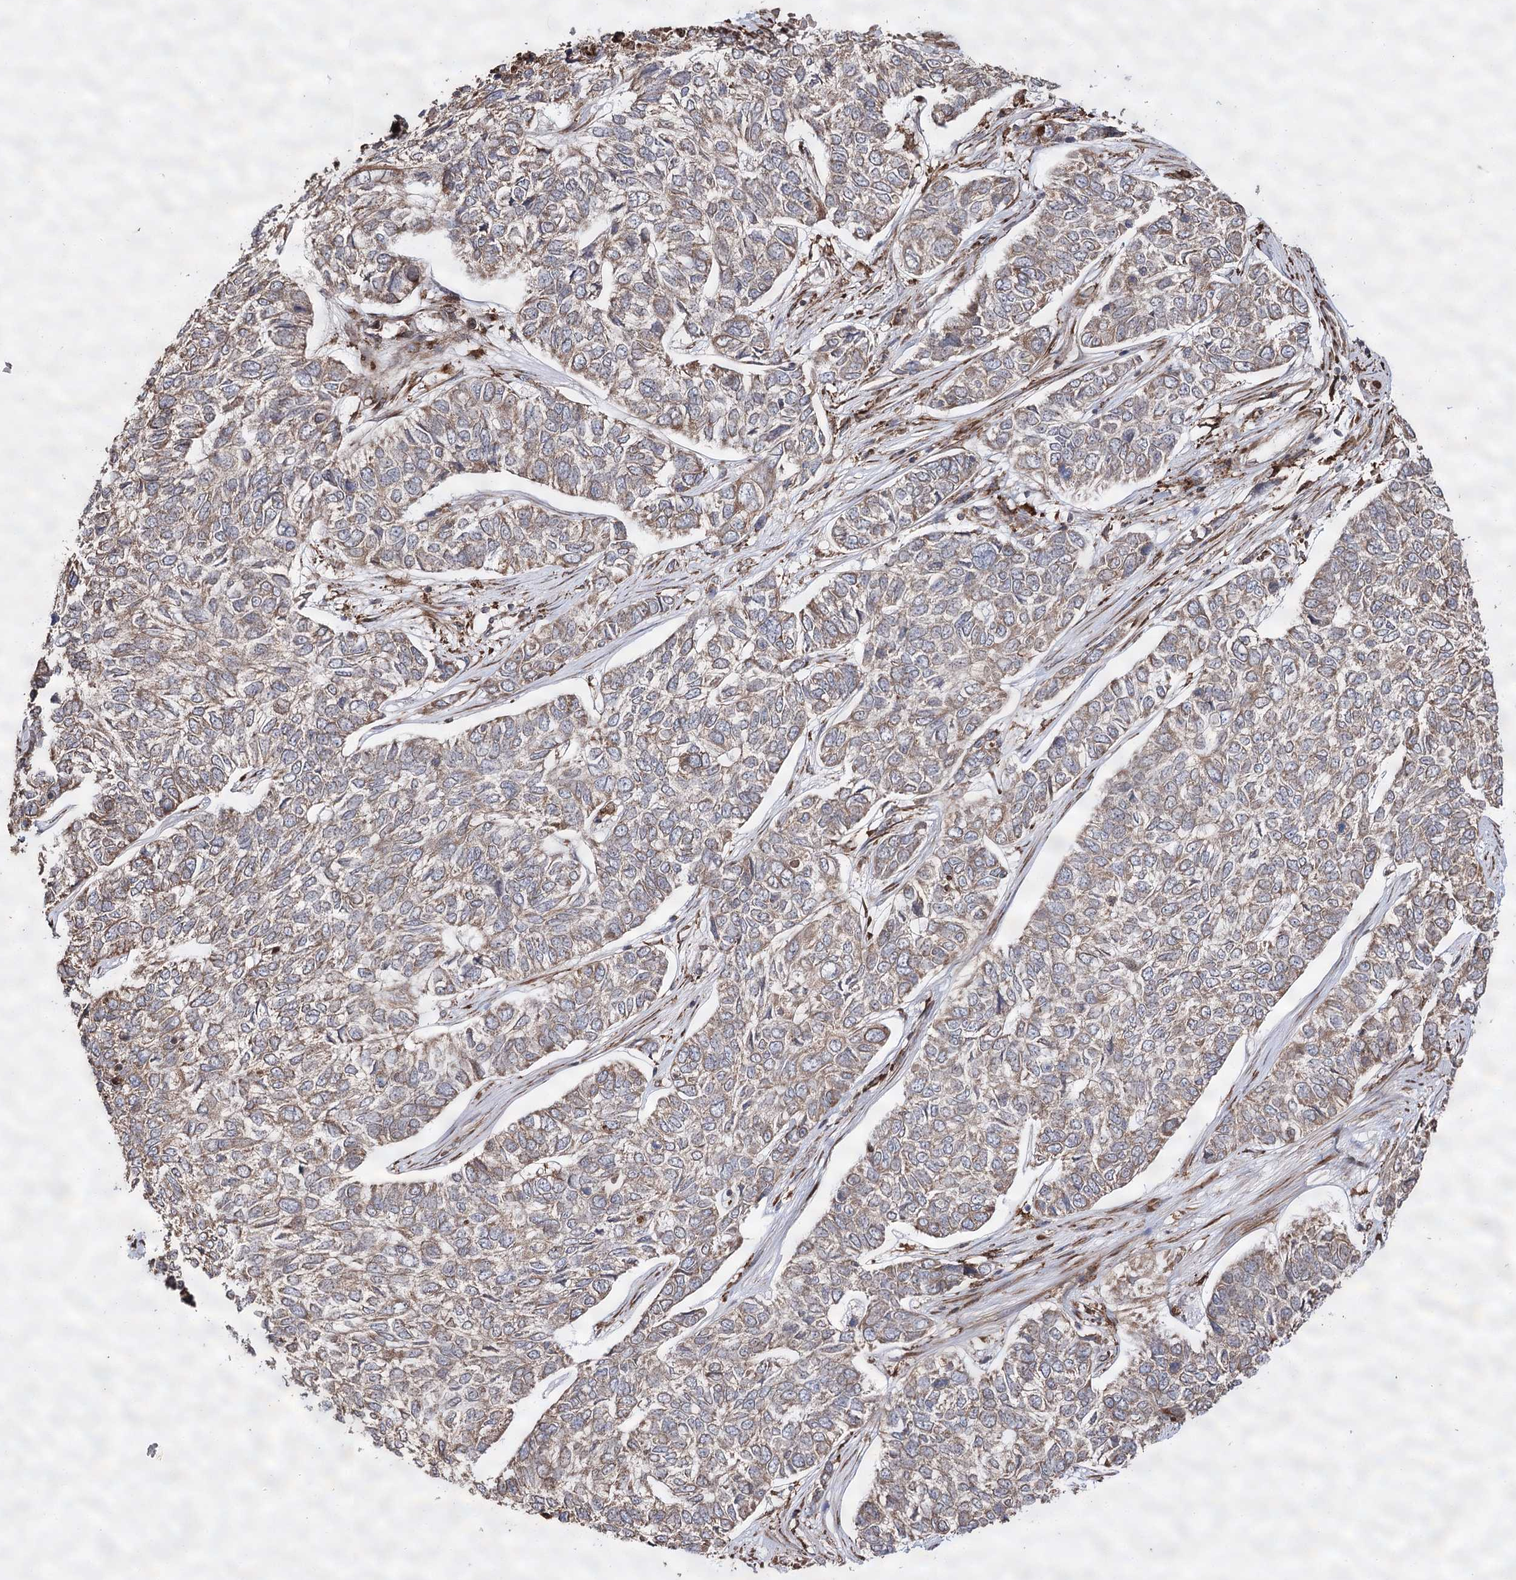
{"staining": {"intensity": "weak", "quantity": ">75%", "location": "cytoplasmic/membranous"}, "tissue": "skin cancer", "cell_type": "Tumor cells", "image_type": "cancer", "snomed": [{"axis": "morphology", "description": "Basal cell carcinoma"}, {"axis": "topography", "description": "Skin"}], "caption": "Immunohistochemistry of human basal cell carcinoma (skin) reveals low levels of weak cytoplasmic/membranous expression in about >75% of tumor cells.", "gene": "FANCL", "patient": {"sex": "female", "age": 65}}